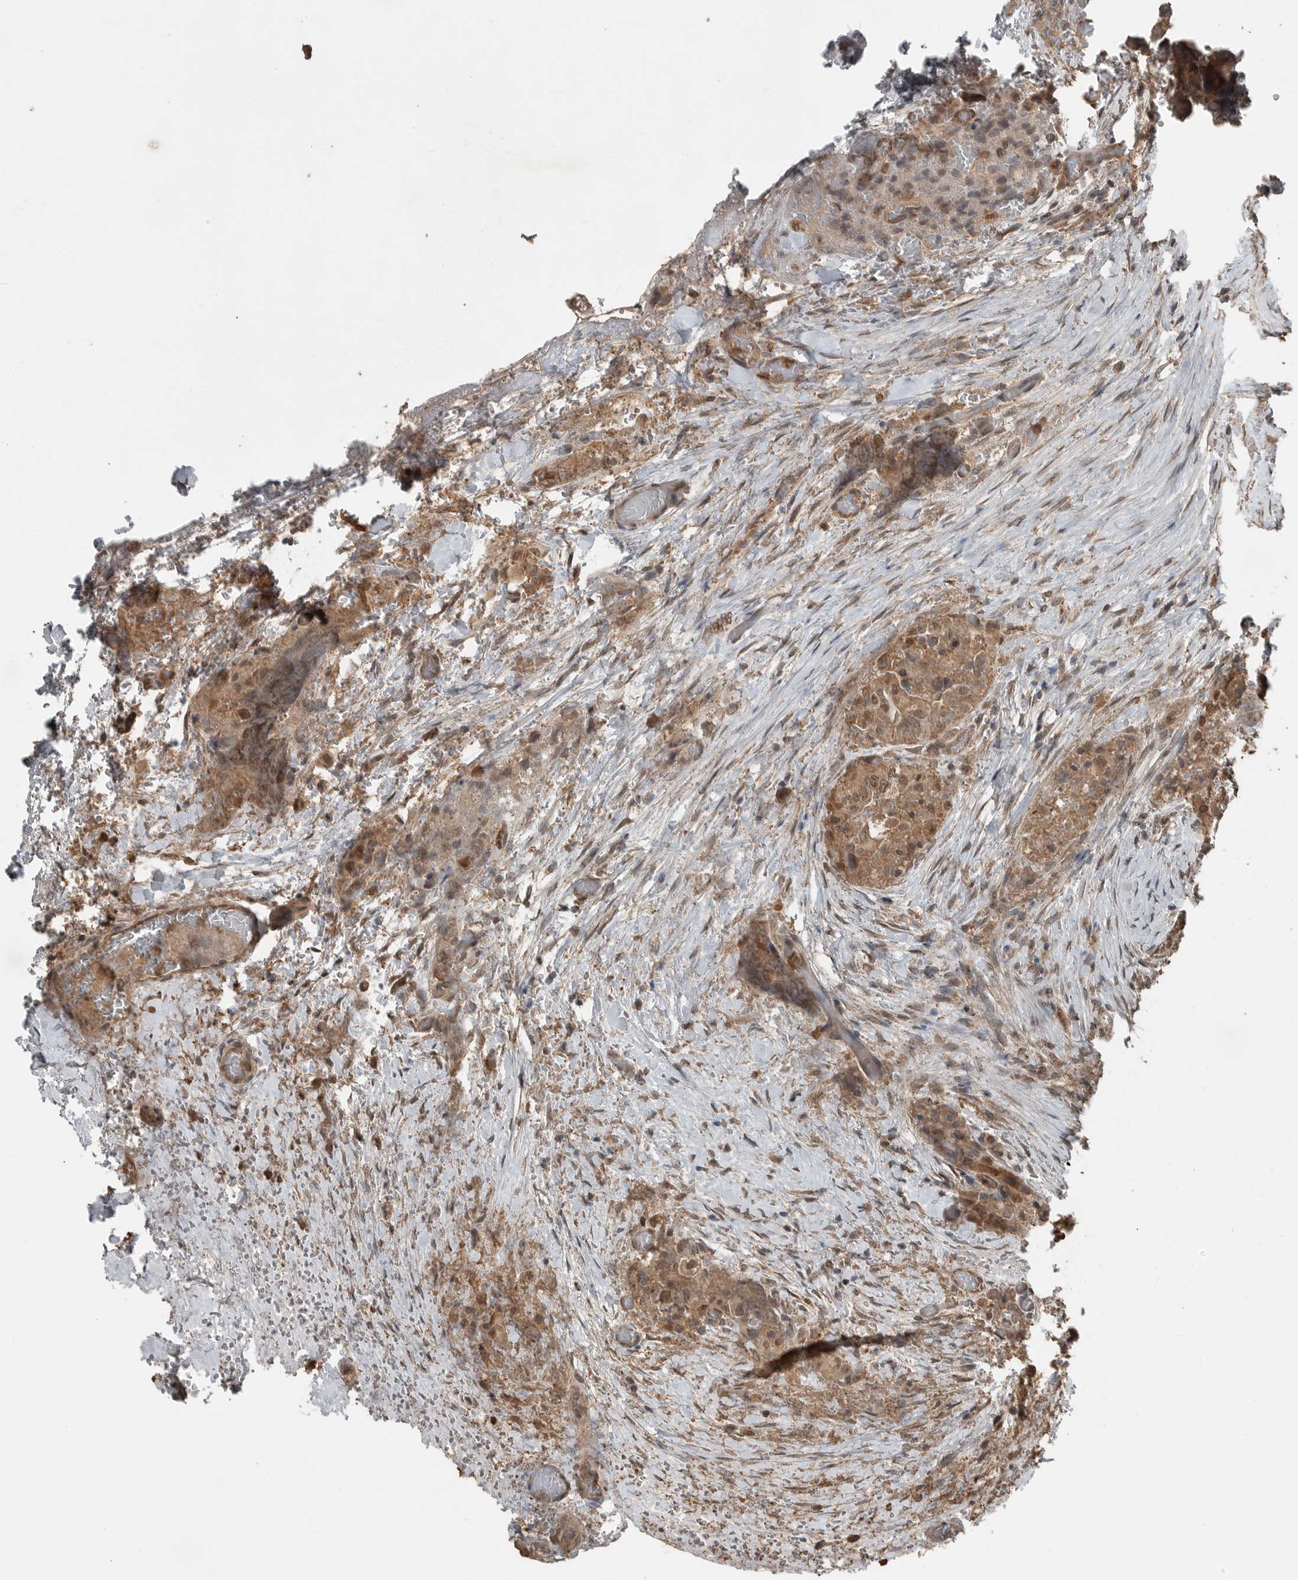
{"staining": {"intensity": "moderate", "quantity": ">75%", "location": "cytoplasmic/membranous,nuclear"}, "tissue": "thyroid cancer", "cell_type": "Tumor cells", "image_type": "cancer", "snomed": [{"axis": "morphology", "description": "Papillary adenocarcinoma, NOS"}, {"axis": "topography", "description": "Thyroid gland"}], "caption": "Immunohistochemical staining of papillary adenocarcinoma (thyroid) demonstrates moderate cytoplasmic/membranous and nuclear protein positivity in approximately >75% of tumor cells. The protein of interest is shown in brown color, while the nuclei are stained blue.", "gene": "BLZF1", "patient": {"sex": "female", "age": 59}}